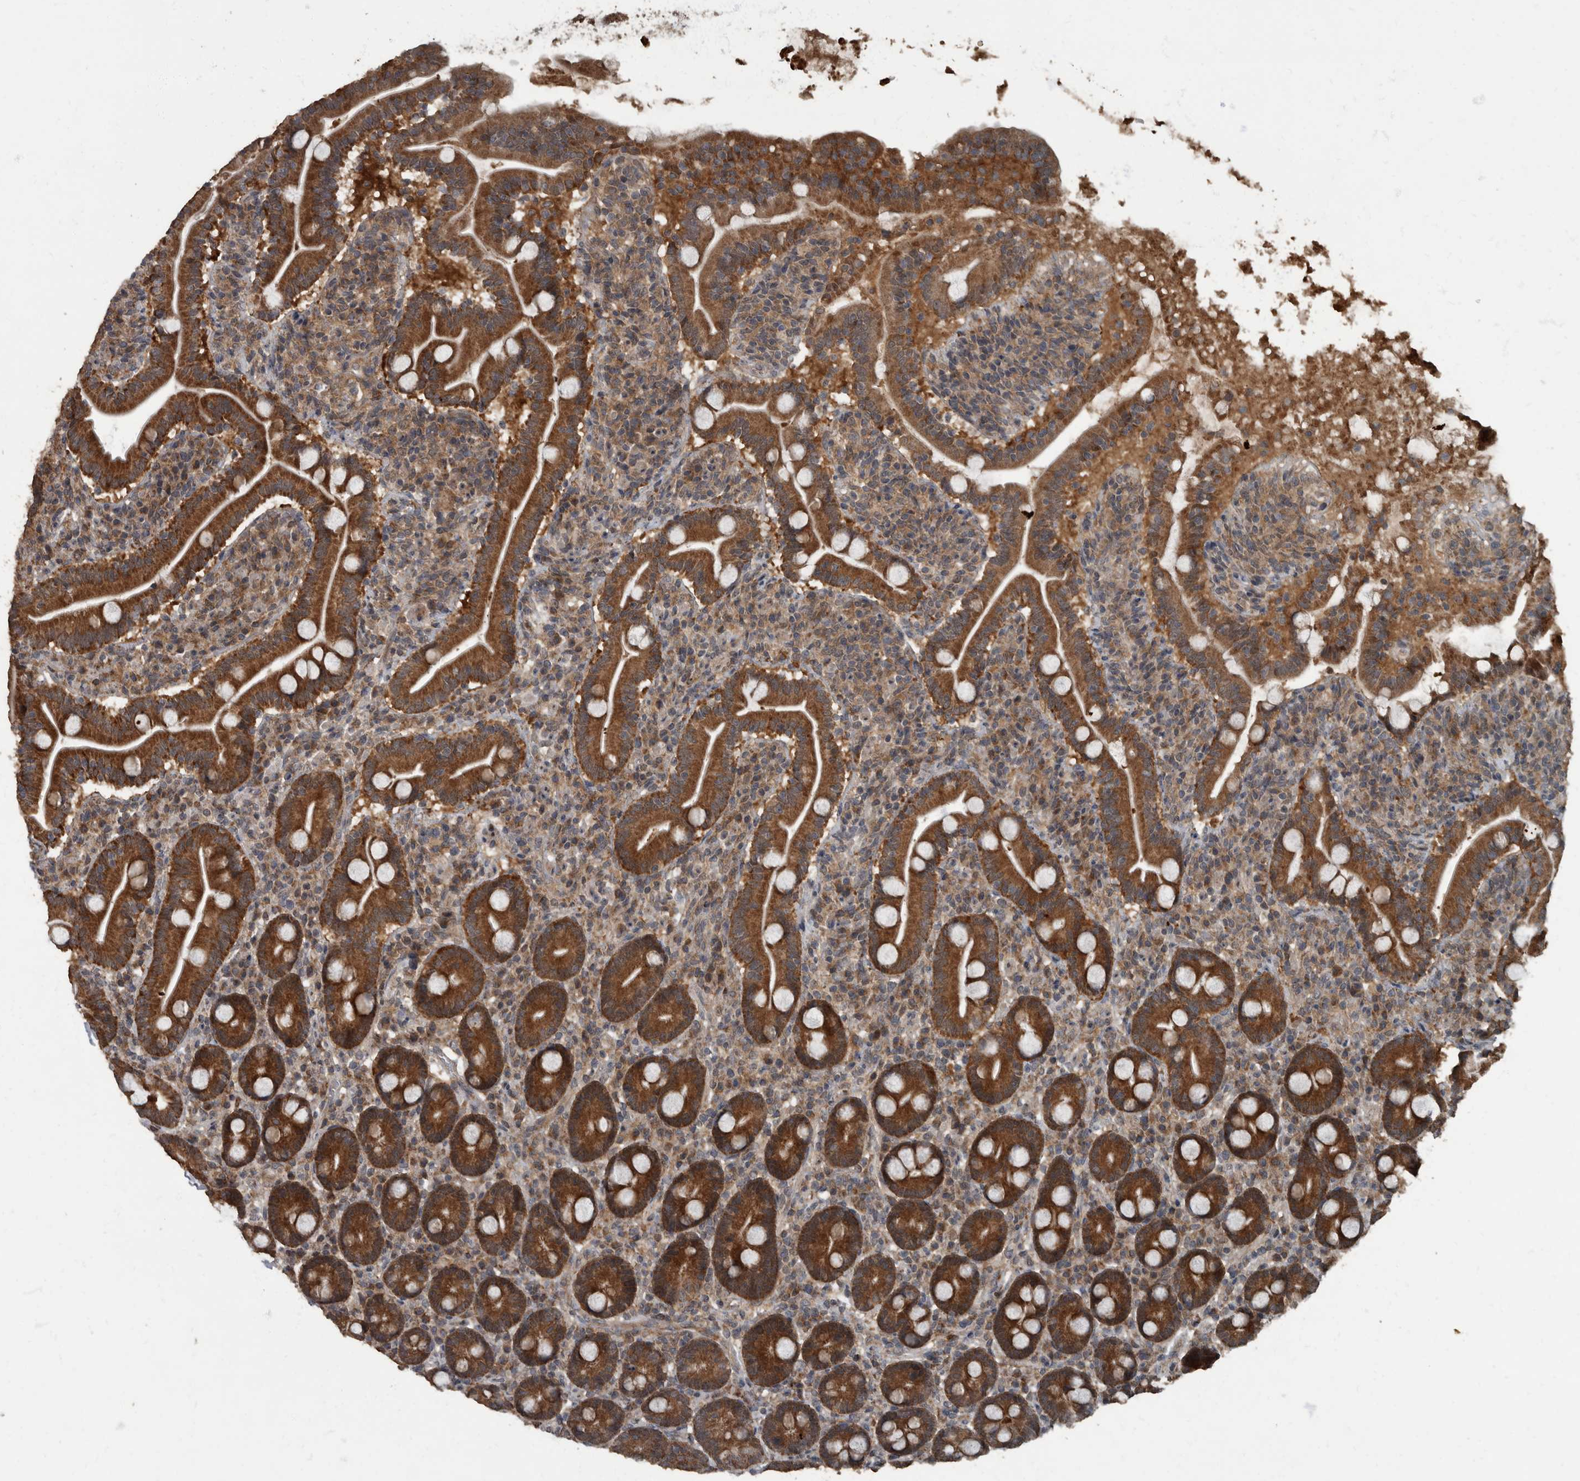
{"staining": {"intensity": "strong", "quantity": ">75%", "location": "cytoplasmic/membranous"}, "tissue": "duodenum", "cell_type": "Glandular cells", "image_type": "normal", "snomed": [{"axis": "morphology", "description": "Normal tissue, NOS"}, {"axis": "topography", "description": "Duodenum"}], "caption": "Immunohistochemical staining of normal duodenum reveals >75% levels of strong cytoplasmic/membranous protein staining in about >75% of glandular cells.", "gene": "RABGGTB", "patient": {"sex": "male", "age": 35}}